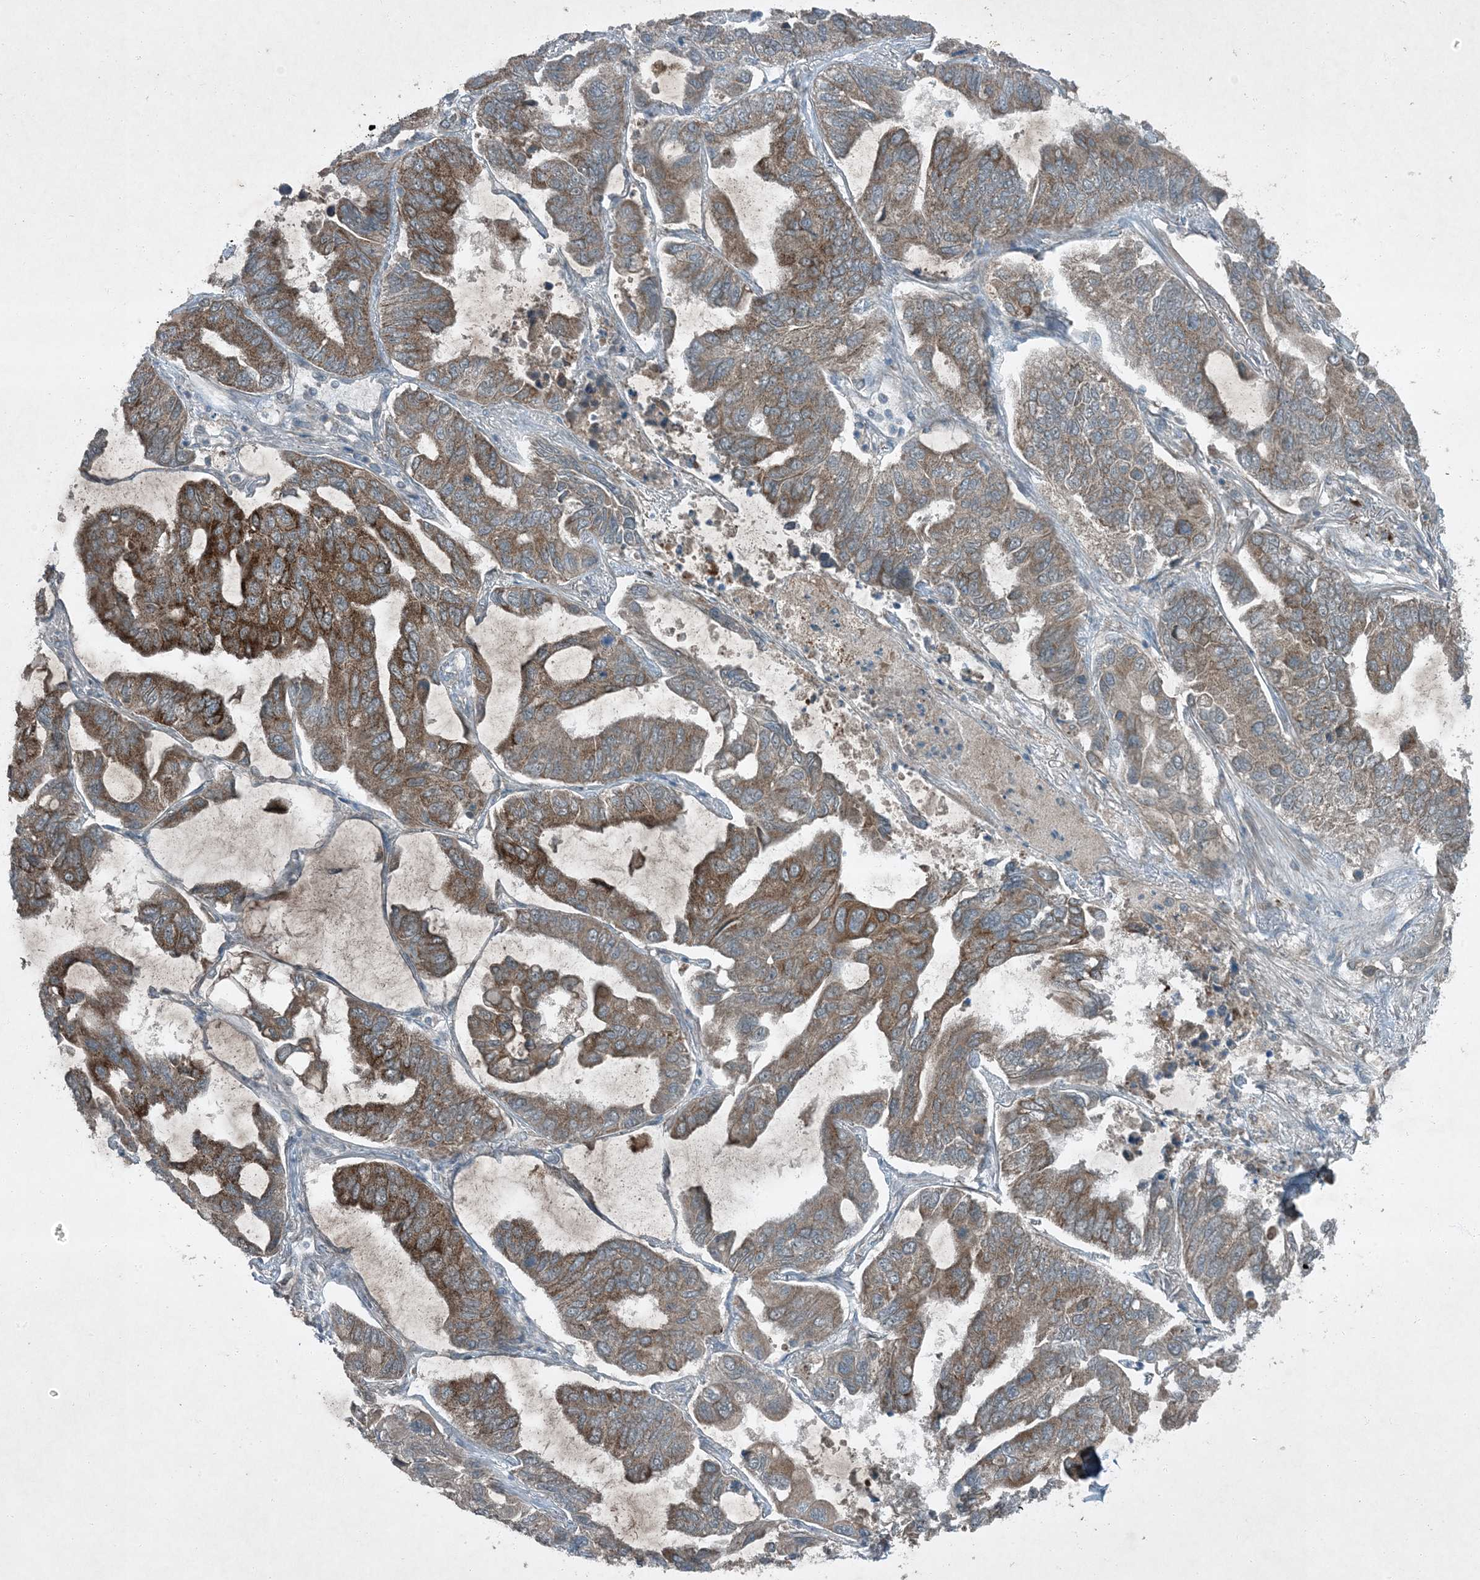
{"staining": {"intensity": "moderate", "quantity": ">75%", "location": "cytoplasmic/membranous"}, "tissue": "lung cancer", "cell_type": "Tumor cells", "image_type": "cancer", "snomed": [{"axis": "morphology", "description": "Adenocarcinoma, NOS"}, {"axis": "topography", "description": "Lung"}], "caption": "IHC micrograph of neoplastic tissue: adenocarcinoma (lung) stained using immunohistochemistry (IHC) reveals medium levels of moderate protein expression localized specifically in the cytoplasmic/membranous of tumor cells, appearing as a cytoplasmic/membranous brown color.", "gene": "MDN1", "patient": {"sex": "male", "age": 64}}